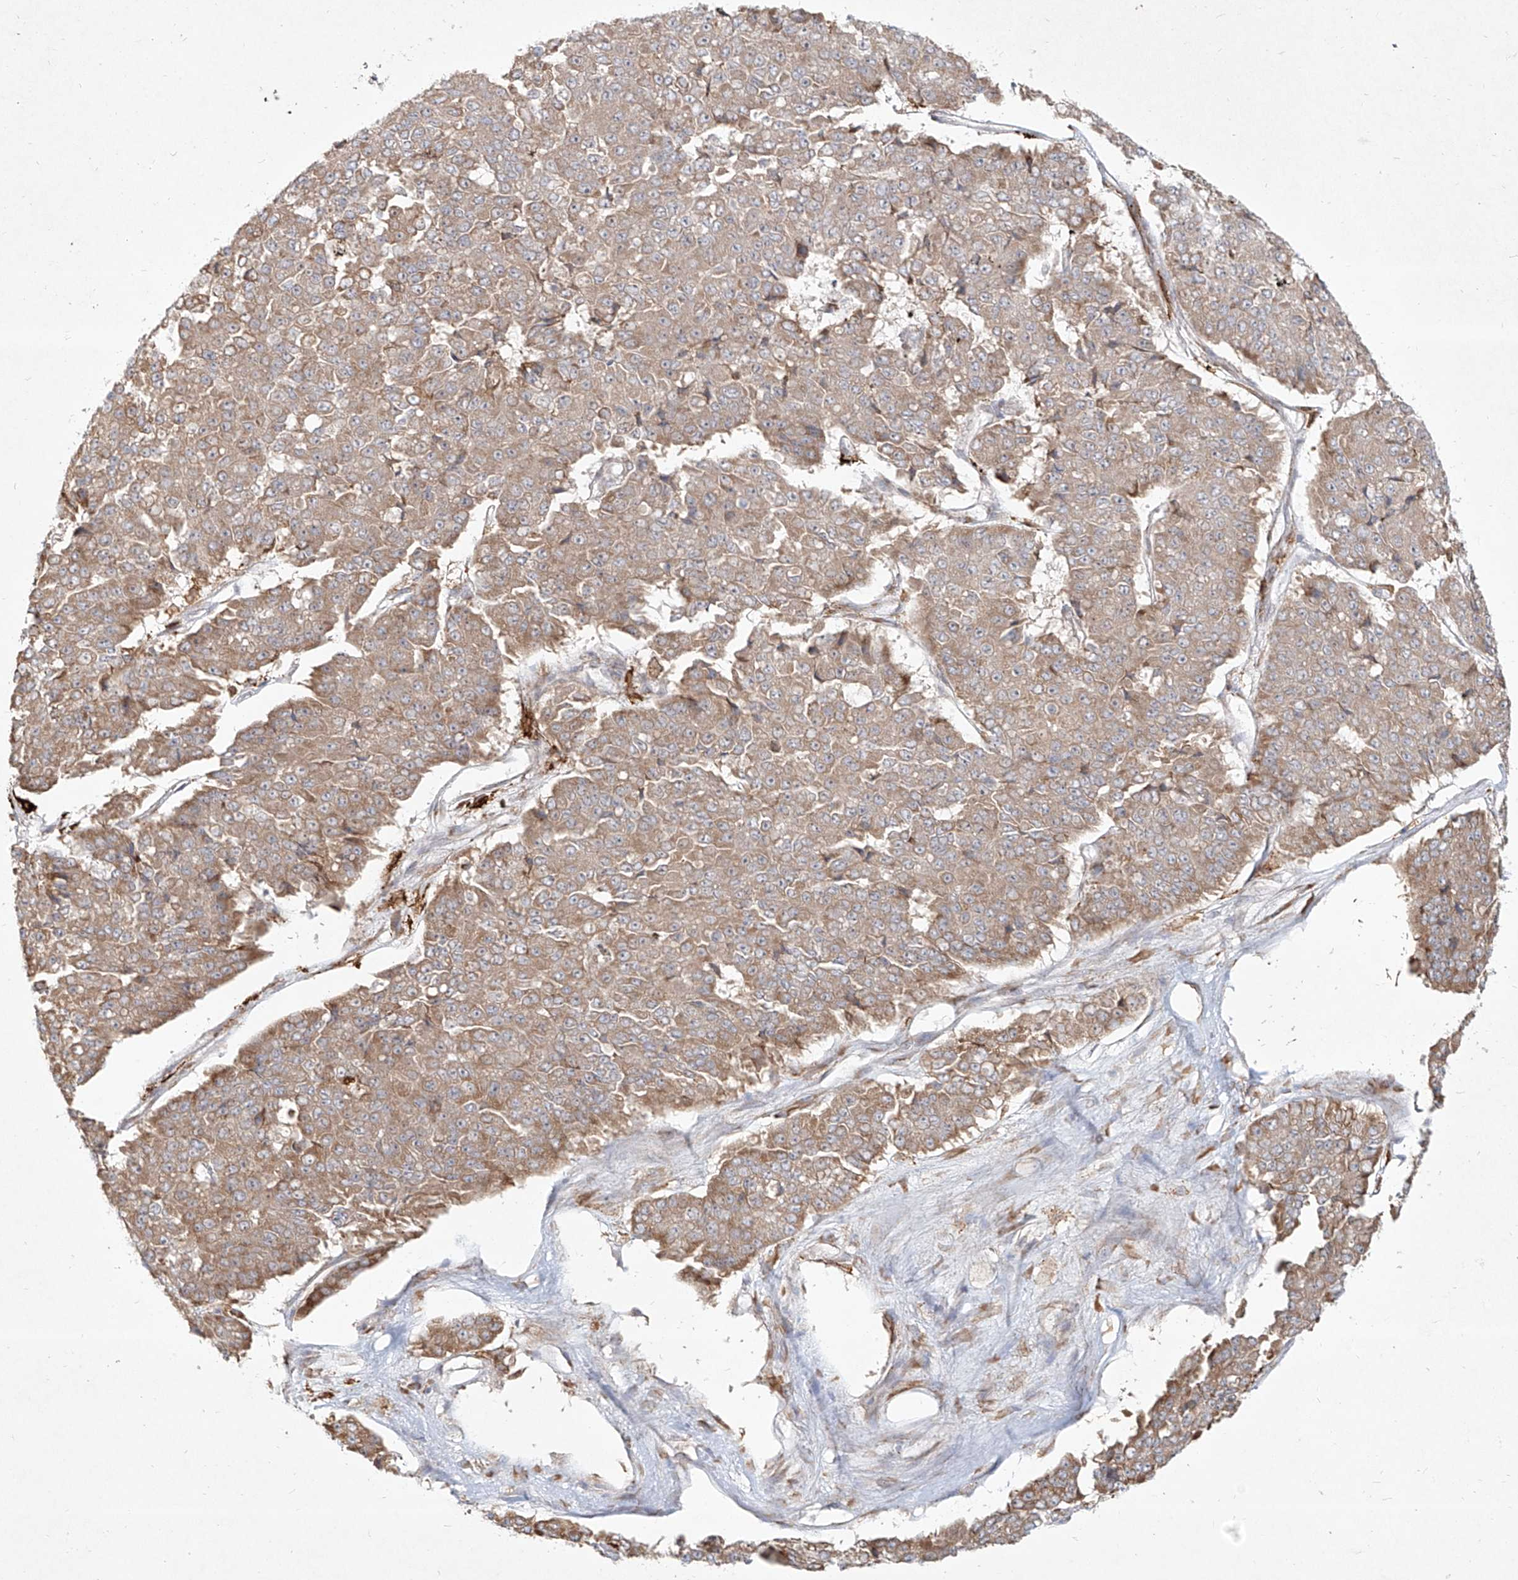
{"staining": {"intensity": "weak", "quantity": ">75%", "location": "cytoplasmic/membranous"}, "tissue": "pancreatic cancer", "cell_type": "Tumor cells", "image_type": "cancer", "snomed": [{"axis": "morphology", "description": "Adenocarcinoma, NOS"}, {"axis": "topography", "description": "Pancreas"}], "caption": "Pancreatic cancer stained with IHC exhibits weak cytoplasmic/membranous expression in approximately >75% of tumor cells.", "gene": "CD209", "patient": {"sex": "male", "age": 50}}